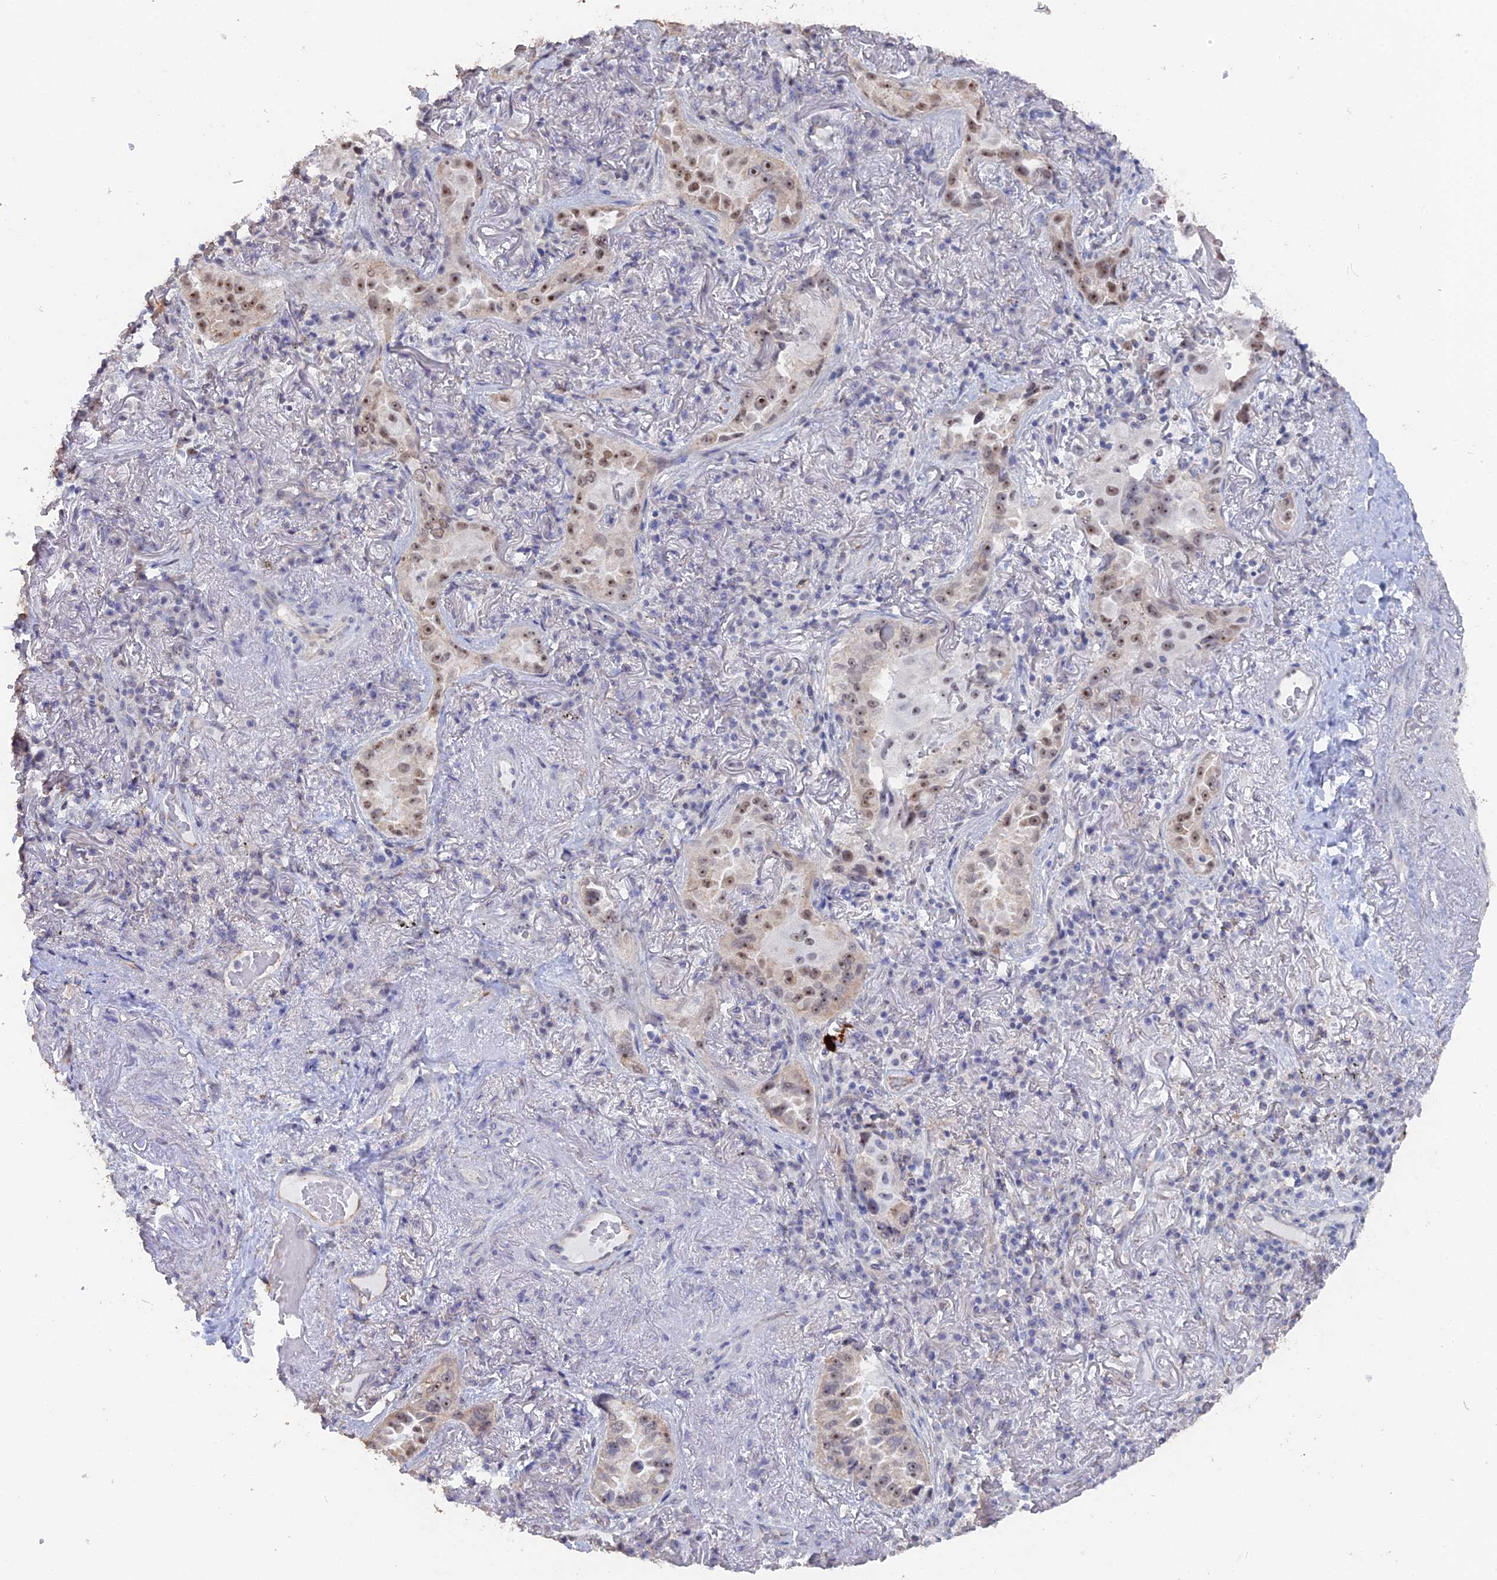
{"staining": {"intensity": "moderate", "quantity": ">75%", "location": "nuclear"}, "tissue": "lung cancer", "cell_type": "Tumor cells", "image_type": "cancer", "snomed": [{"axis": "morphology", "description": "Adenocarcinoma, NOS"}, {"axis": "topography", "description": "Lung"}], "caption": "IHC image of neoplastic tissue: adenocarcinoma (lung) stained using immunohistochemistry demonstrates medium levels of moderate protein expression localized specifically in the nuclear of tumor cells, appearing as a nuclear brown color.", "gene": "SEMG2", "patient": {"sex": "female", "age": 69}}